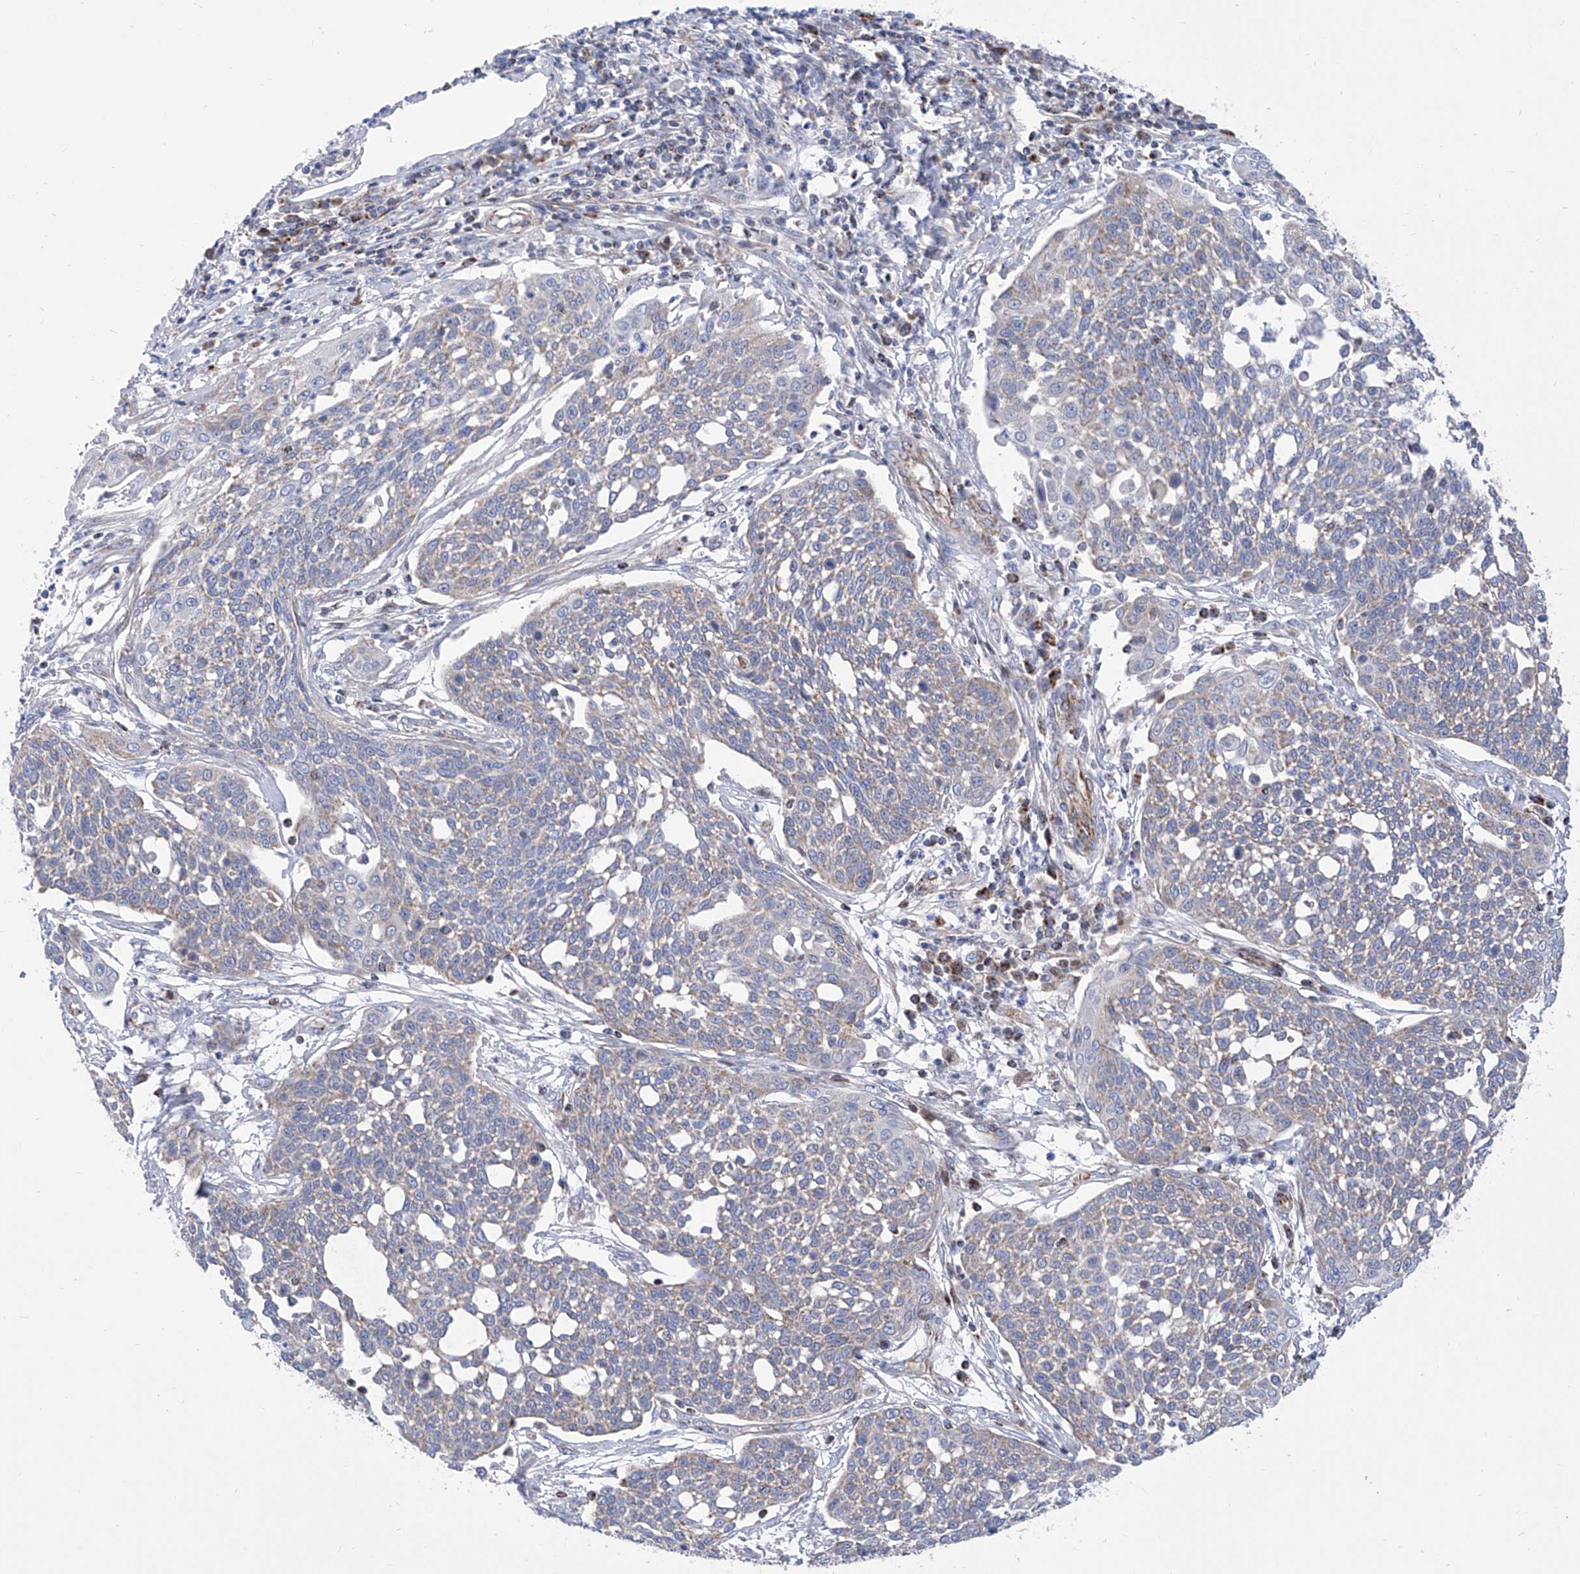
{"staining": {"intensity": "weak", "quantity": "25%-75%", "location": "cytoplasmic/membranous"}, "tissue": "cervical cancer", "cell_type": "Tumor cells", "image_type": "cancer", "snomed": [{"axis": "morphology", "description": "Squamous cell carcinoma, NOS"}, {"axis": "topography", "description": "Cervix"}], "caption": "Human cervical cancer stained for a protein (brown) displays weak cytoplasmic/membranous positive staining in approximately 25%-75% of tumor cells.", "gene": "SRBD1", "patient": {"sex": "female", "age": 34}}